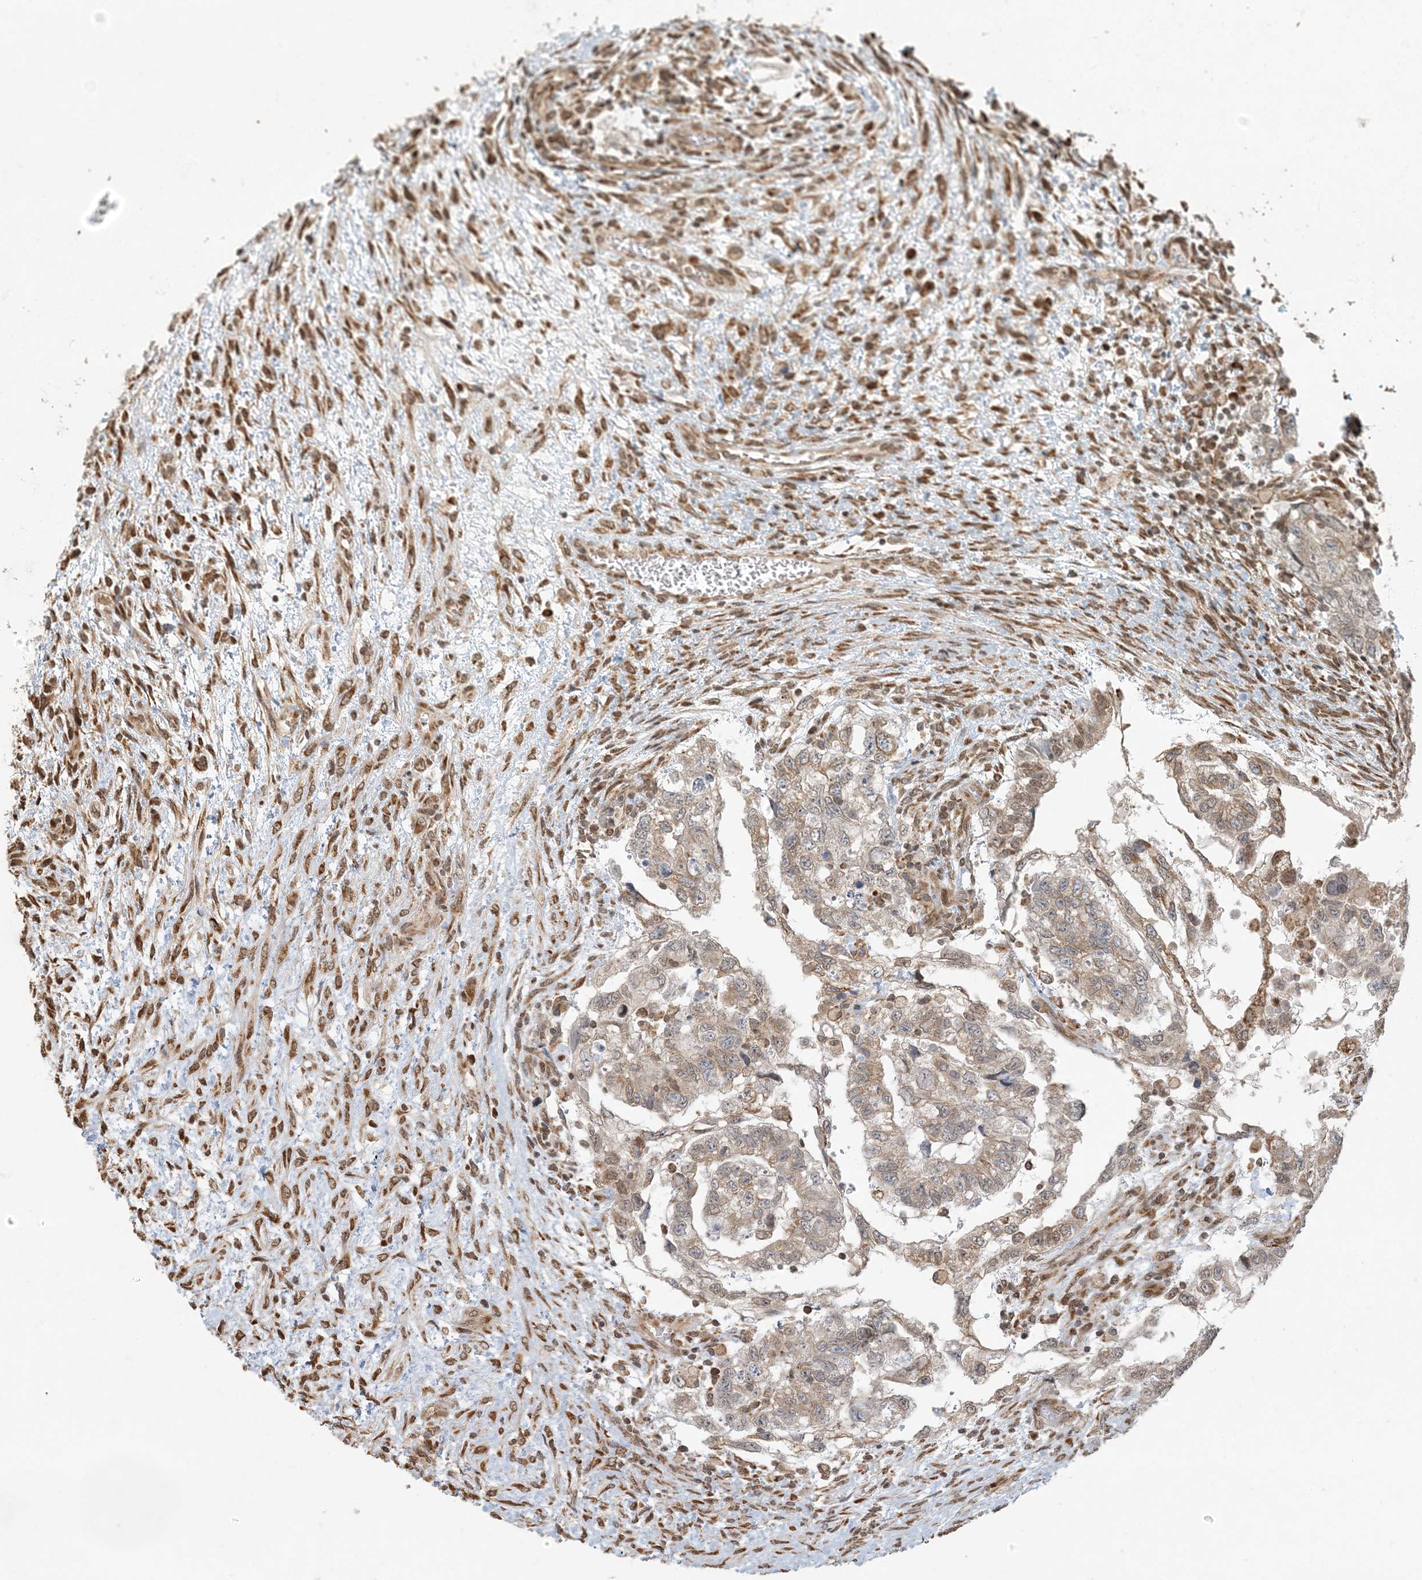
{"staining": {"intensity": "weak", "quantity": ">75%", "location": "cytoplasmic/membranous,nuclear"}, "tissue": "testis cancer", "cell_type": "Tumor cells", "image_type": "cancer", "snomed": [{"axis": "morphology", "description": "Carcinoma, Embryonal, NOS"}, {"axis": "topography", "description": "Testis"}], "caption": "A photomicrograph of human testis cancer (embryonal carcinoma) stained for a protein demonstrates weak cytoplasmic/membranous and nuclear brown staining in tumor cells. (DAB (3,3'-diaminobenzidine) = brown stain, brightfield microscopy at high magnification).", "gene": "AK9", "patient": {"sex": "male", "age": 36}}